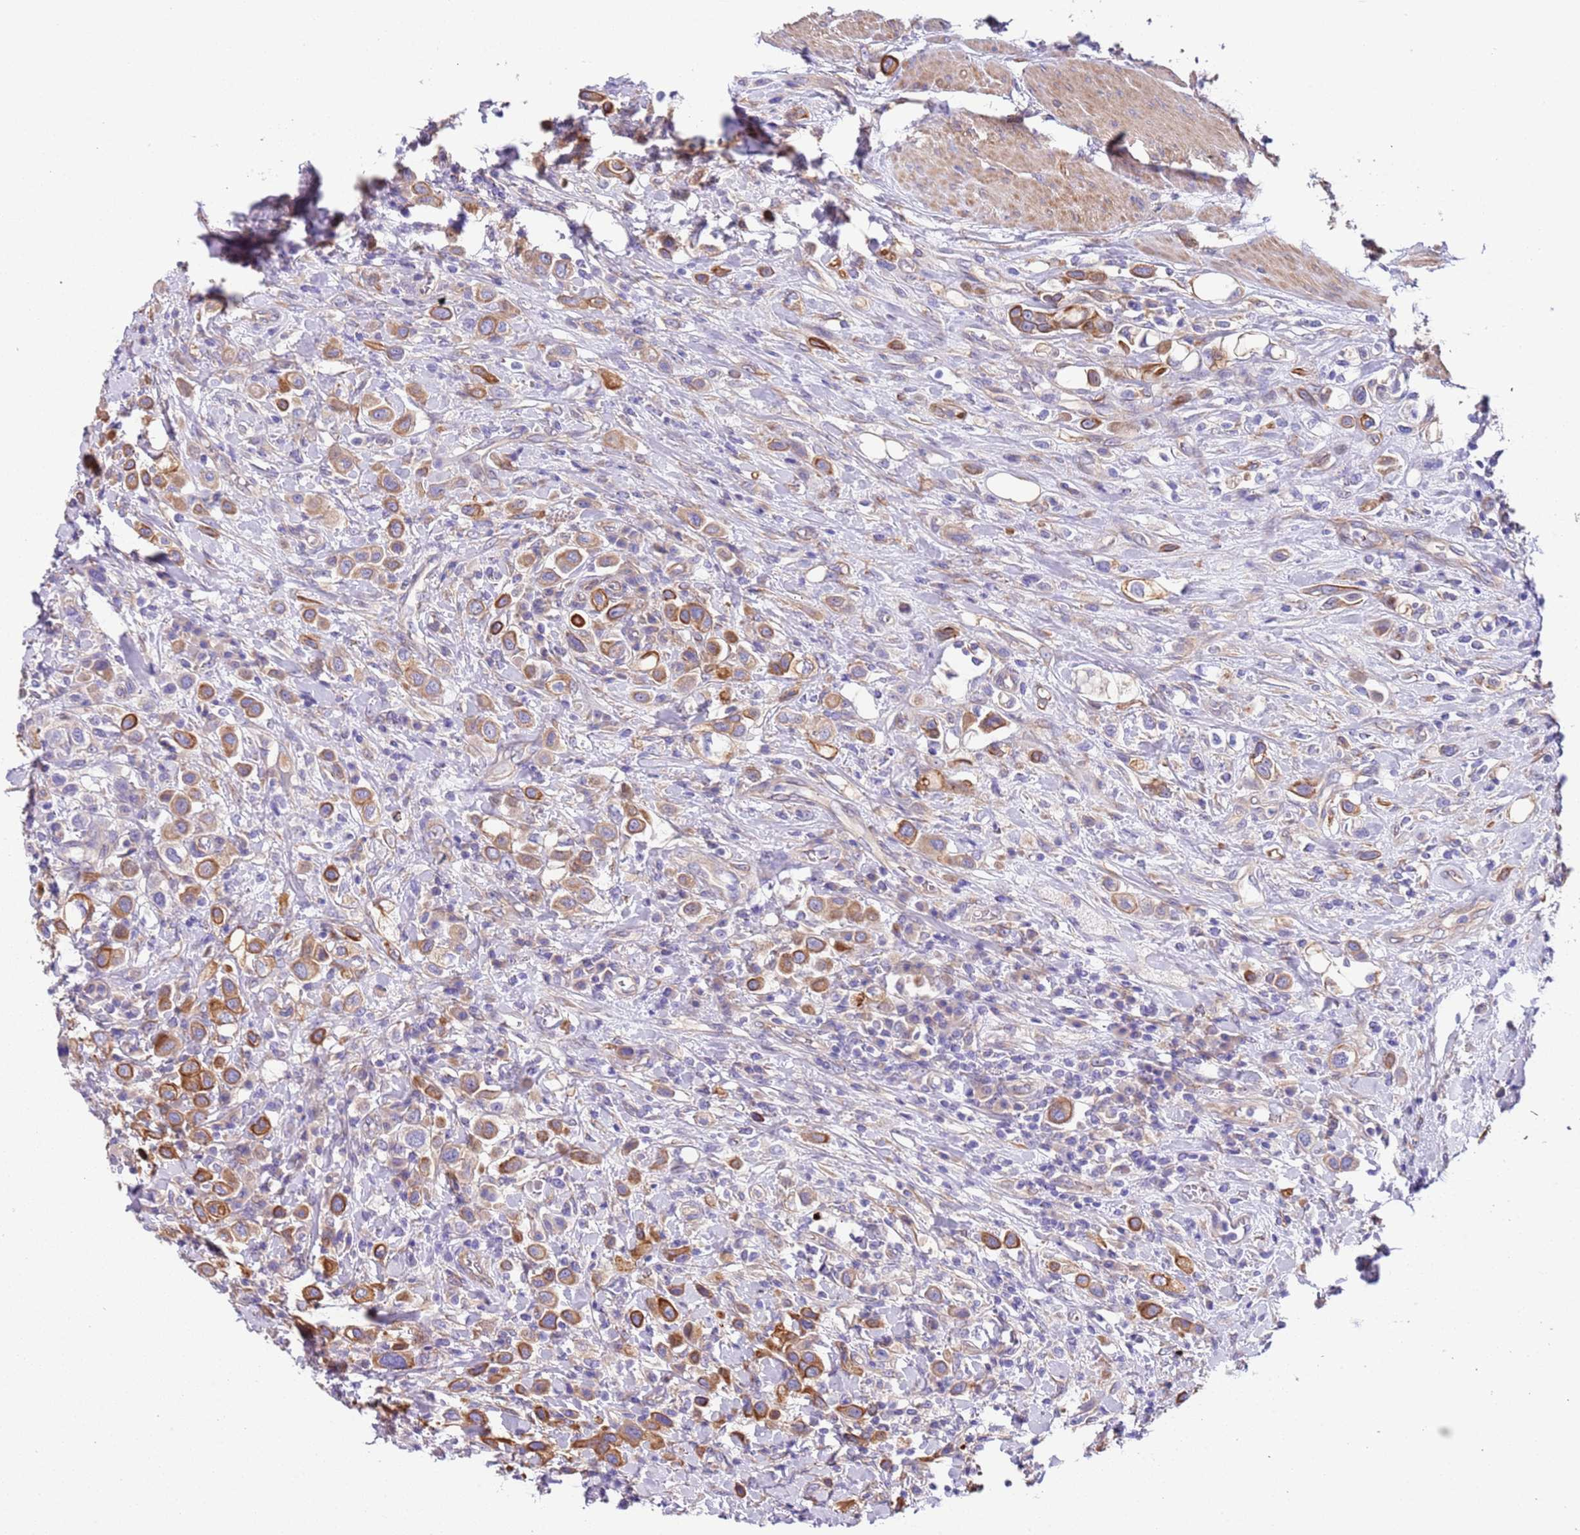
{"staining": {"intensity": "moderate", "quantity": ">75%", "location": "cytoplasmic/membranous"}, "tissue": "urothelial cancer", "cell_type": "Tumor cells", "image_type": "cancer", "snomed": [{"axis": "morphology", "description": "Urothelial carcinoma, High grade"}, {"axis": "topography", "description": "Urinary bladder"}], "caption": "Urothelial cancer tissue demonstrates moderate cytoplasmic/membranous staining in approximately >75% of tumor cells", "gene": "LAMB4", "patient": {"sex": "male", "age": 50}}